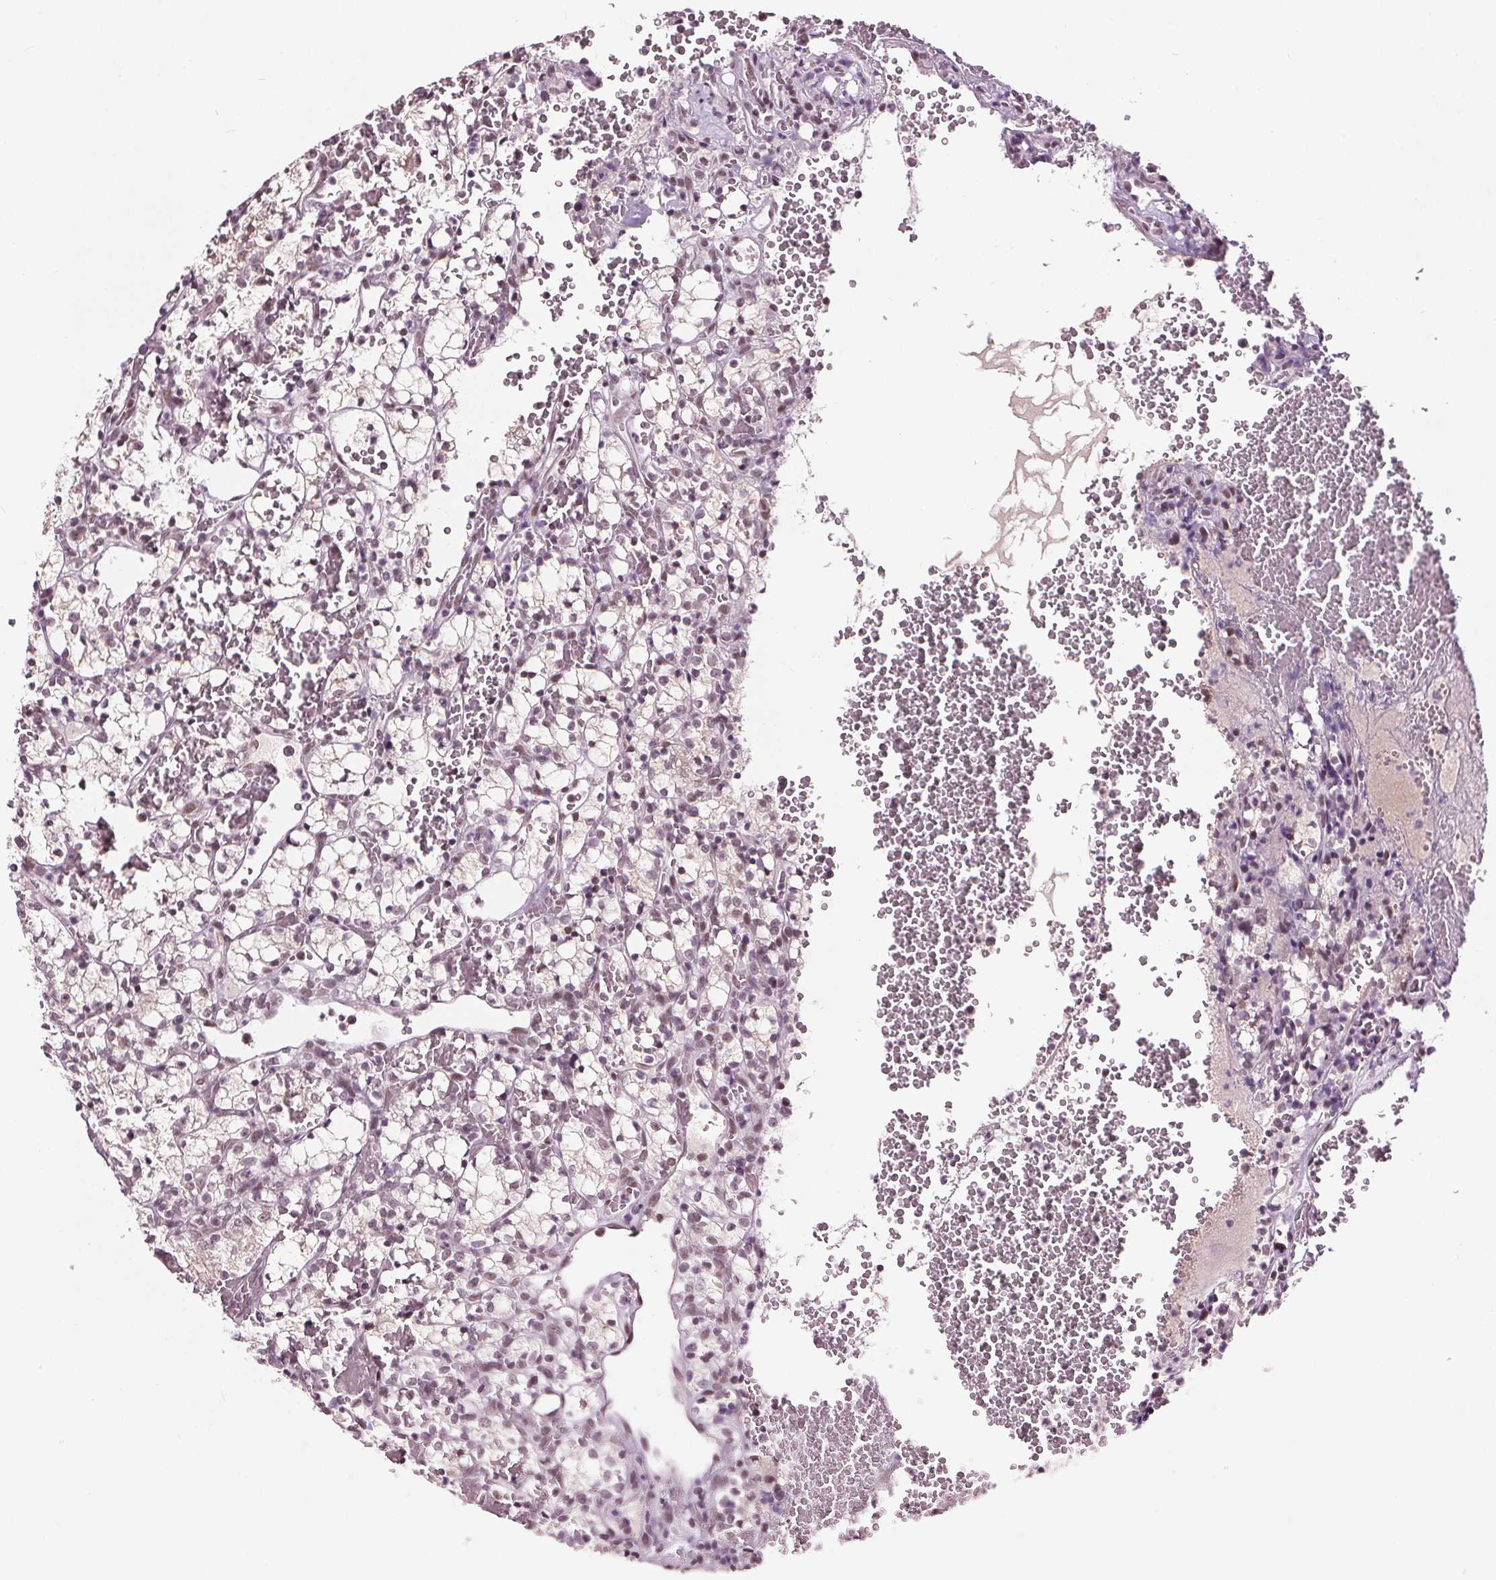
{"staining": {"intensity": "weak", "quantity": "<25%", "location": "nuclear"}, "tissue": "renal cancer", "cell_type": "Tumor cells", "image_type": "cancer", "snomed": [{"axis": "morphology", "description": "Adenocarcinoma, NOS"}, {"axis": "topography", "description": "Kidney"}], "caption": "Immunohistochemistry of renal cancer (adenocarcinoma) displays no expression in tumor cells. The staining is performed using DAB brown chromogen with nuclei counter-stained in using hematoxylin.", "gene": "IWS1", "patient": {"sex": "female", "age": 69}}